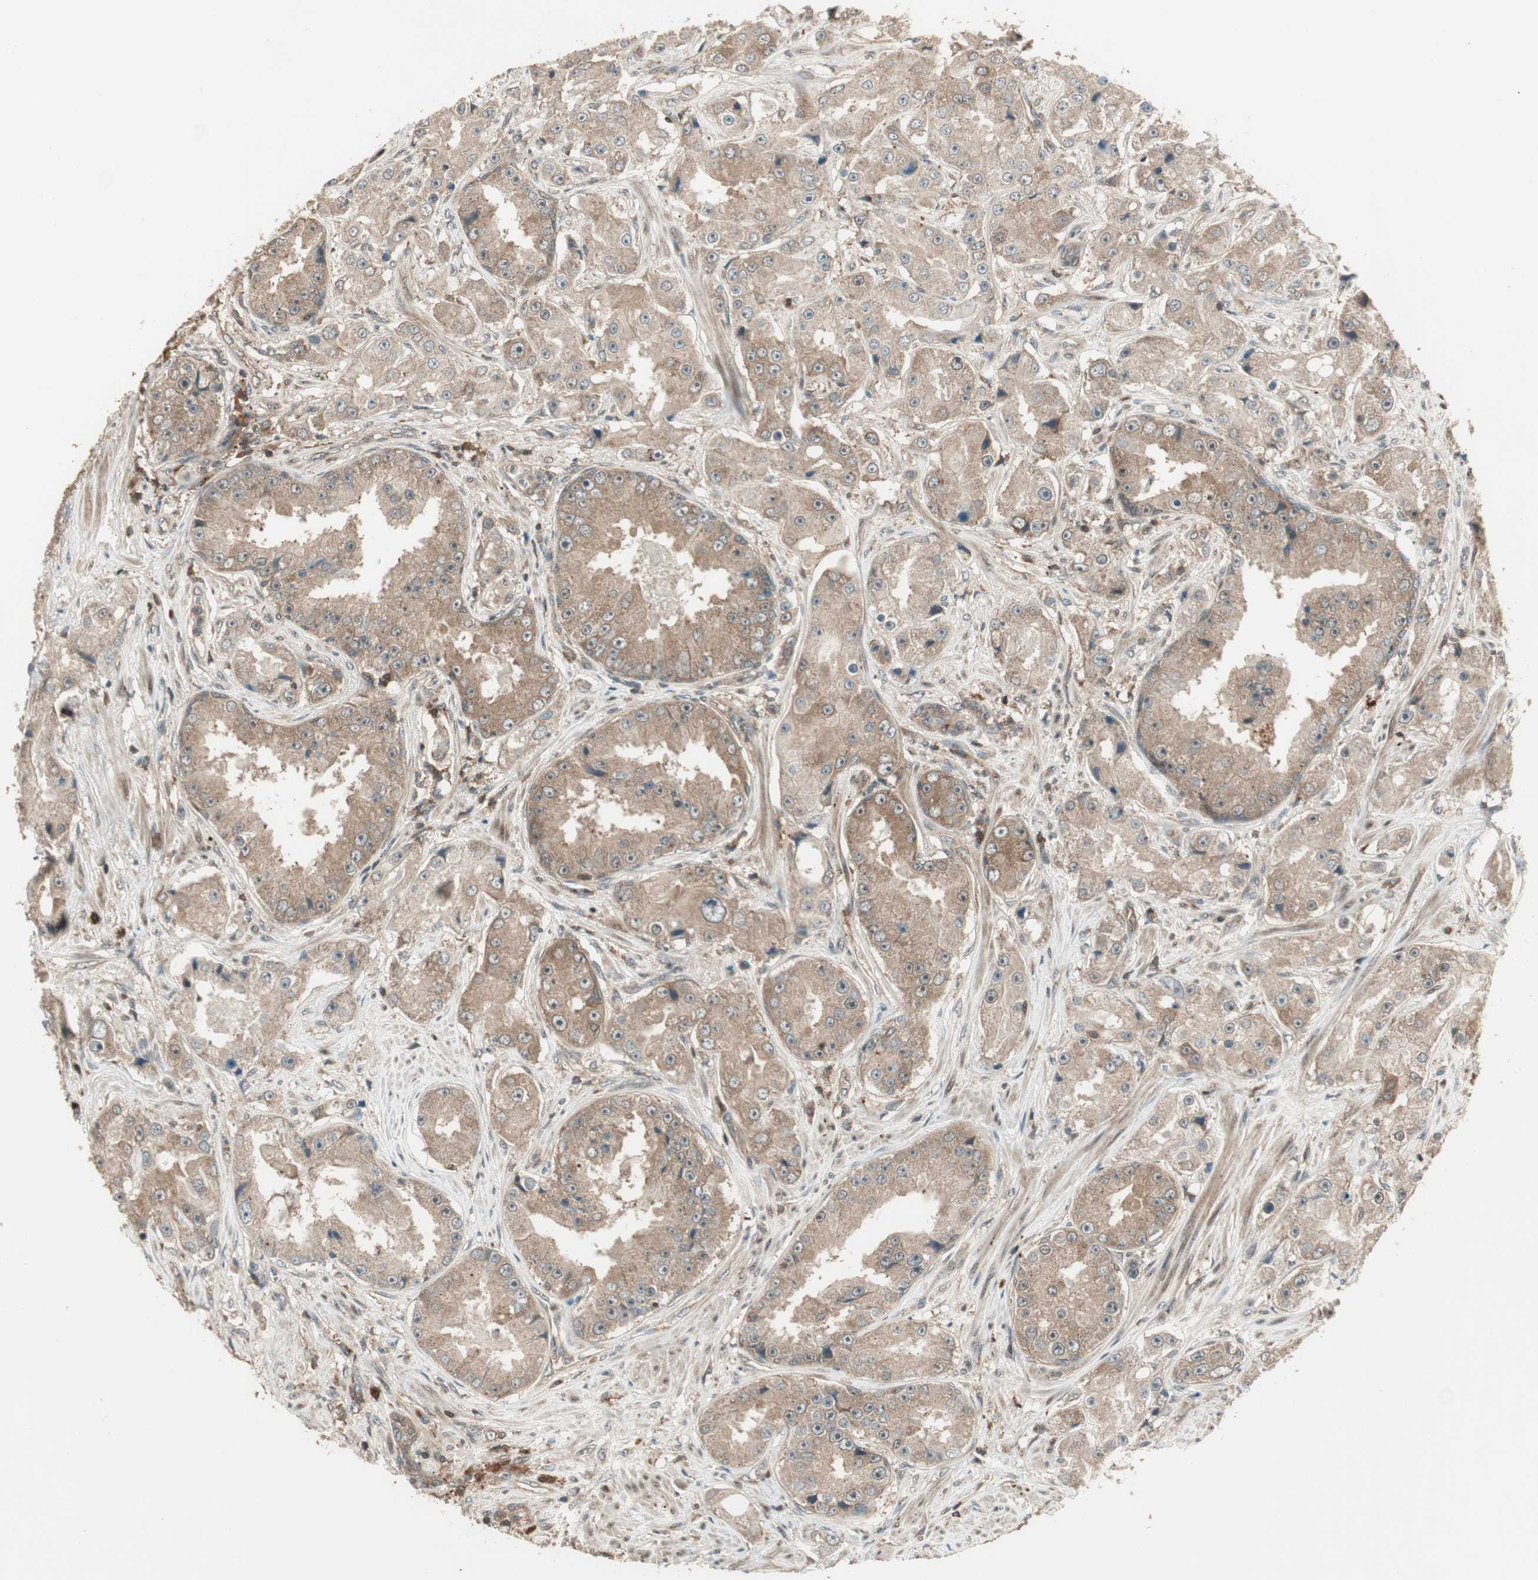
{"staining": {"intensity": "moderate", "quantity": ">75%", "location": "cytoplasmic/membranous"}, "tissue": "prostate cancer", "cell_type": "Tumor cells", "image_type": "cancer", "snomed": [{"axis": "morphology", "description": "Adenocarcinoma, High grade"}, {"axis": "topography", "description": "Prostate"}], "caption": "Immunohistochemical staining of human prostate cancer (high-grade adenocarcinoma) exhibits moderate cytoplasmic/membranous protein positivity in approximately >75% of tumor cells.", "gene": "CNOT4", "patient": {"sex": "male", "age": 73}}